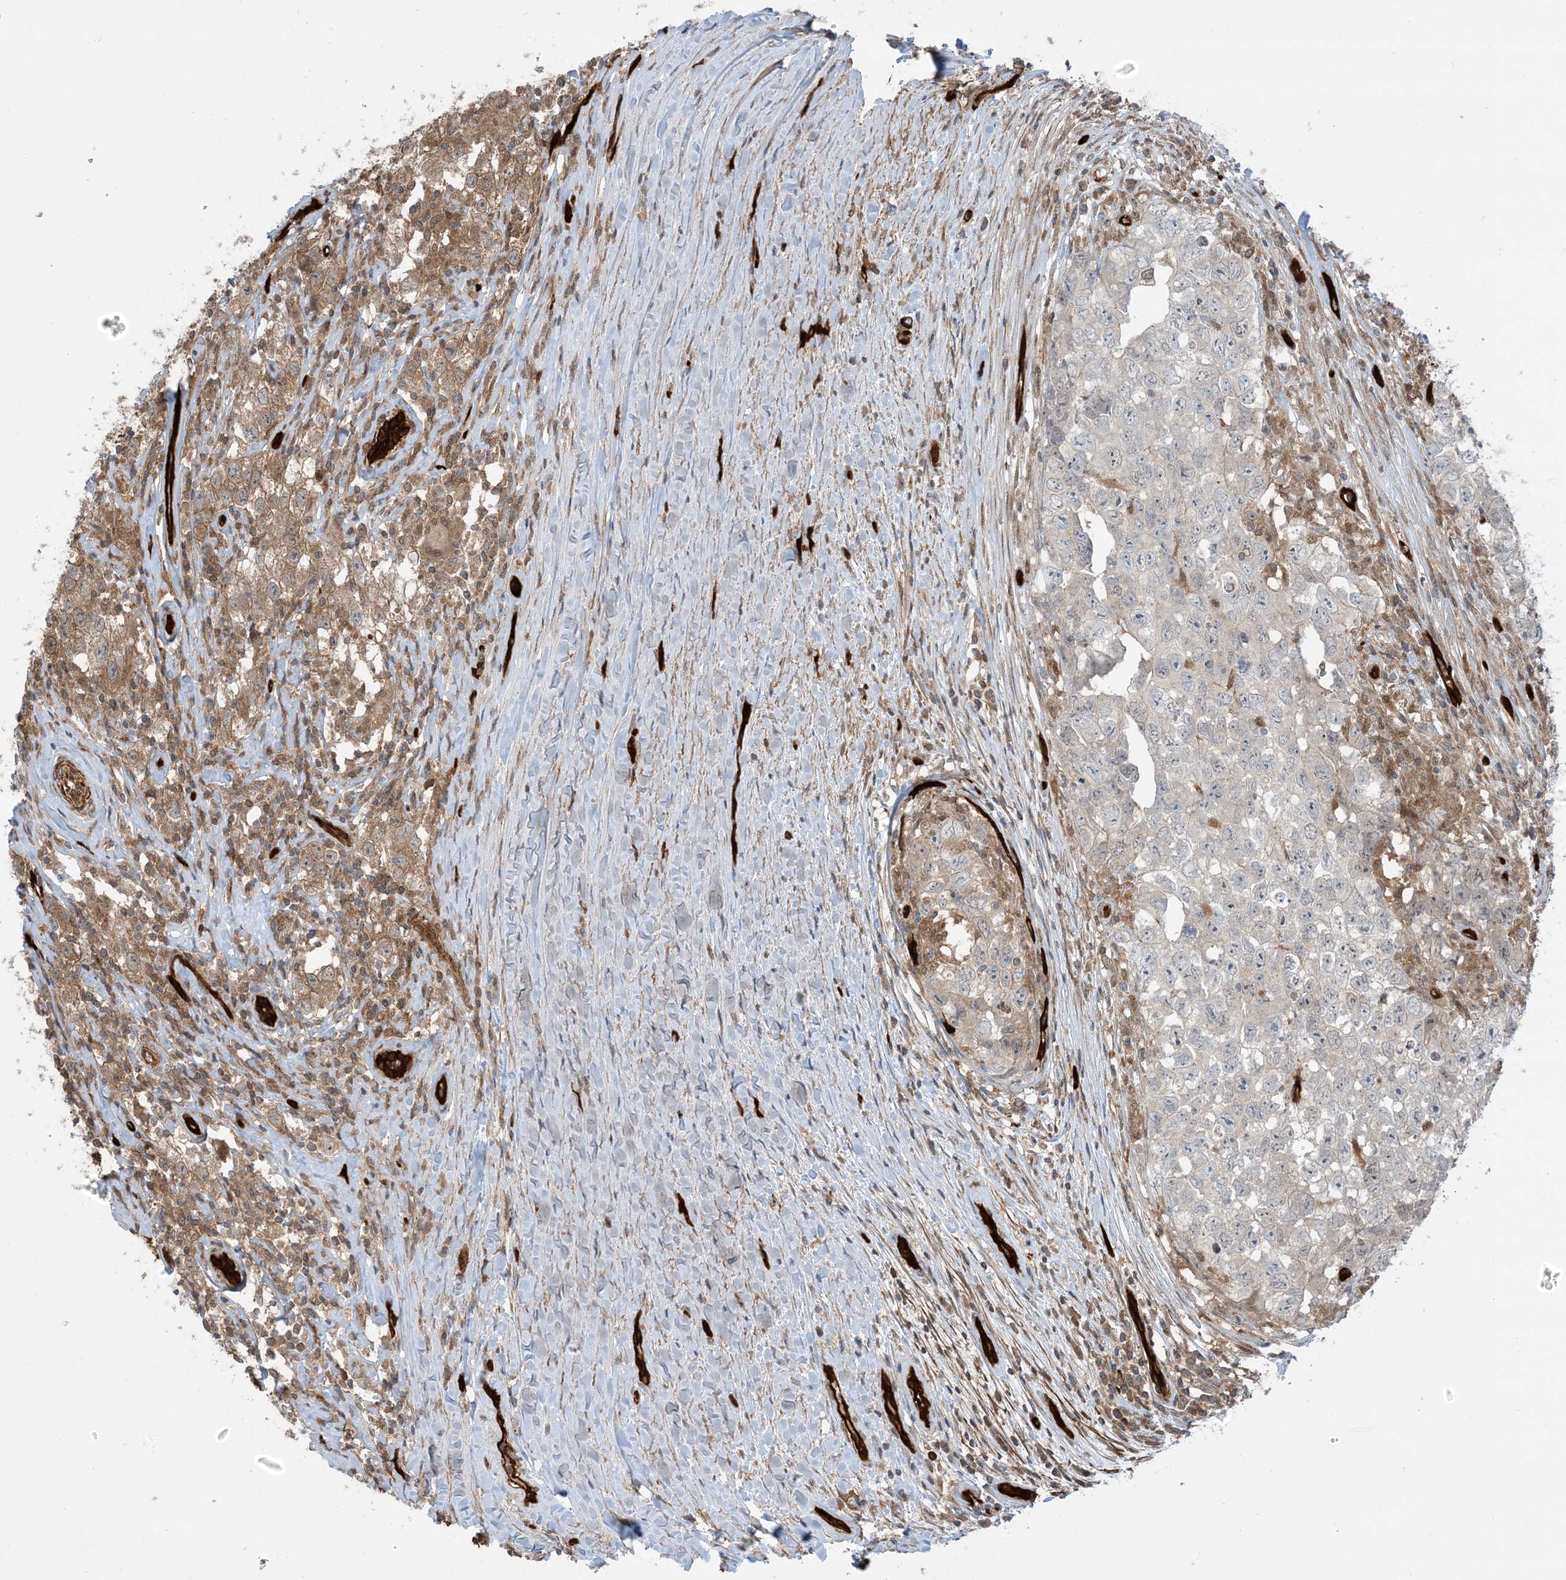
{"staining": {"intensity": "moderate", "quantity": "<25%", "location": "cytoplasmic/membranous"}, "tissue": "testis cancer", "cell_type": "Tumor cells", "image_type": "cancer", "snomed": [{"axis": "morphology", "description": "Seminoma, NOS"}, {"axis": "morphology", "description": "Carcinoma, Embryonal, NOS"}, {"axis": "topography", "description": "Testis"}], "caption": "Brown immunohistochemical staining in human testis cancer (embryonal carcinoma) displays moderate cytoplasmic/membranous positivity in about <25% of tumor cells.", "gene": "PPM1F", "patient": {"sex": "male", "age": 43}}